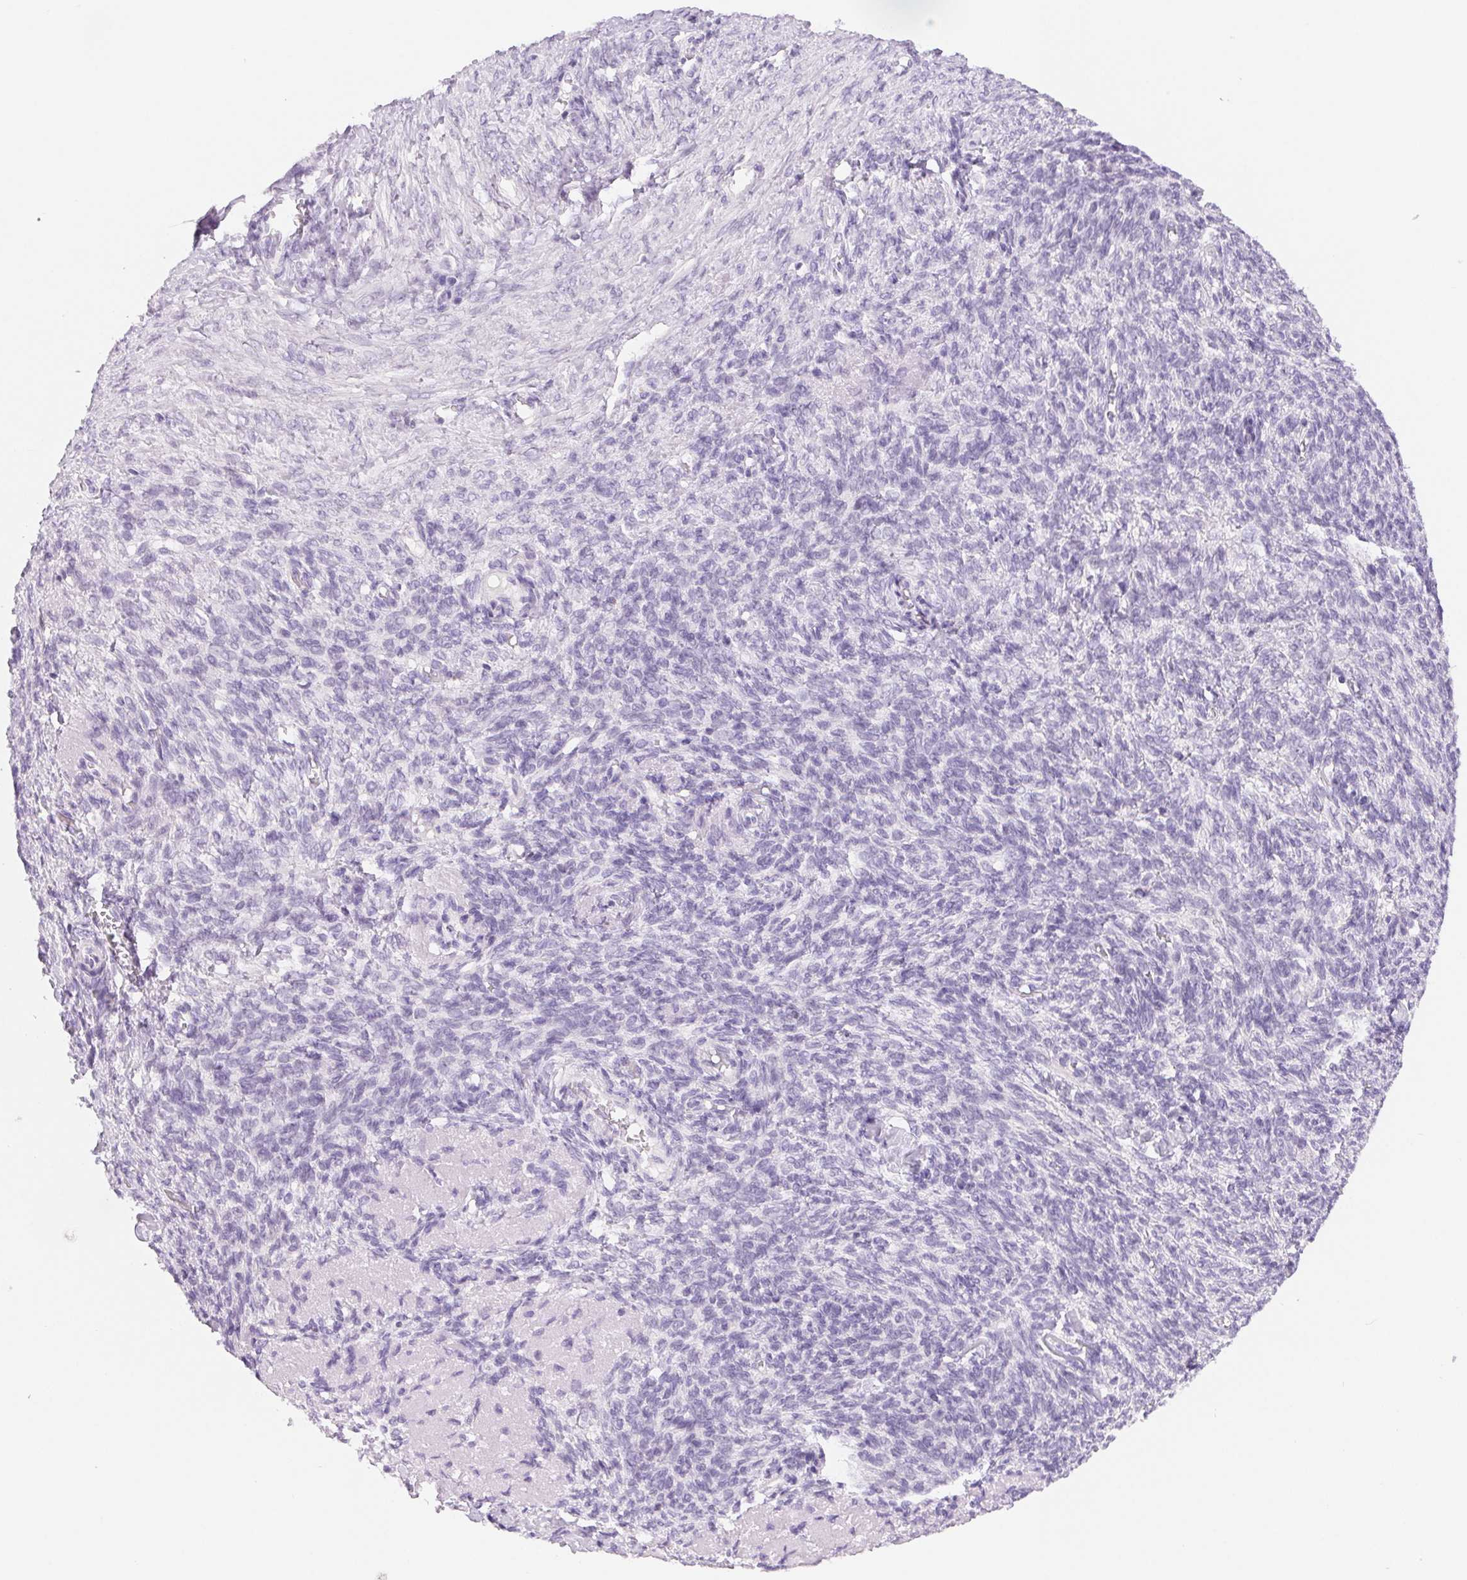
{"staining": {"intensity": "negative", "quantity": "none", "location": "none"}, "tissue": "ovarian cancer", "cell_type": "Tumor cells", "image_type": "cancer", "snomed": [{"axis": "morphology", "description": "Cystadenocarcinoma, serous, NOS"}, {"axis": "topography", "description": "Ovary"}], "caption": "A photomicrograph of human serous cystadenocarcinoma (ovarian) is negative for staining in tumor cells. Brightfield microscopy of IHC stained with DAB (3,3'-diaminobenzidine) (brown) and hematoxylin (blue), captured at high magnification.", "gene": "ASGR2", "patient": {"sex": "female", "age": 60}}